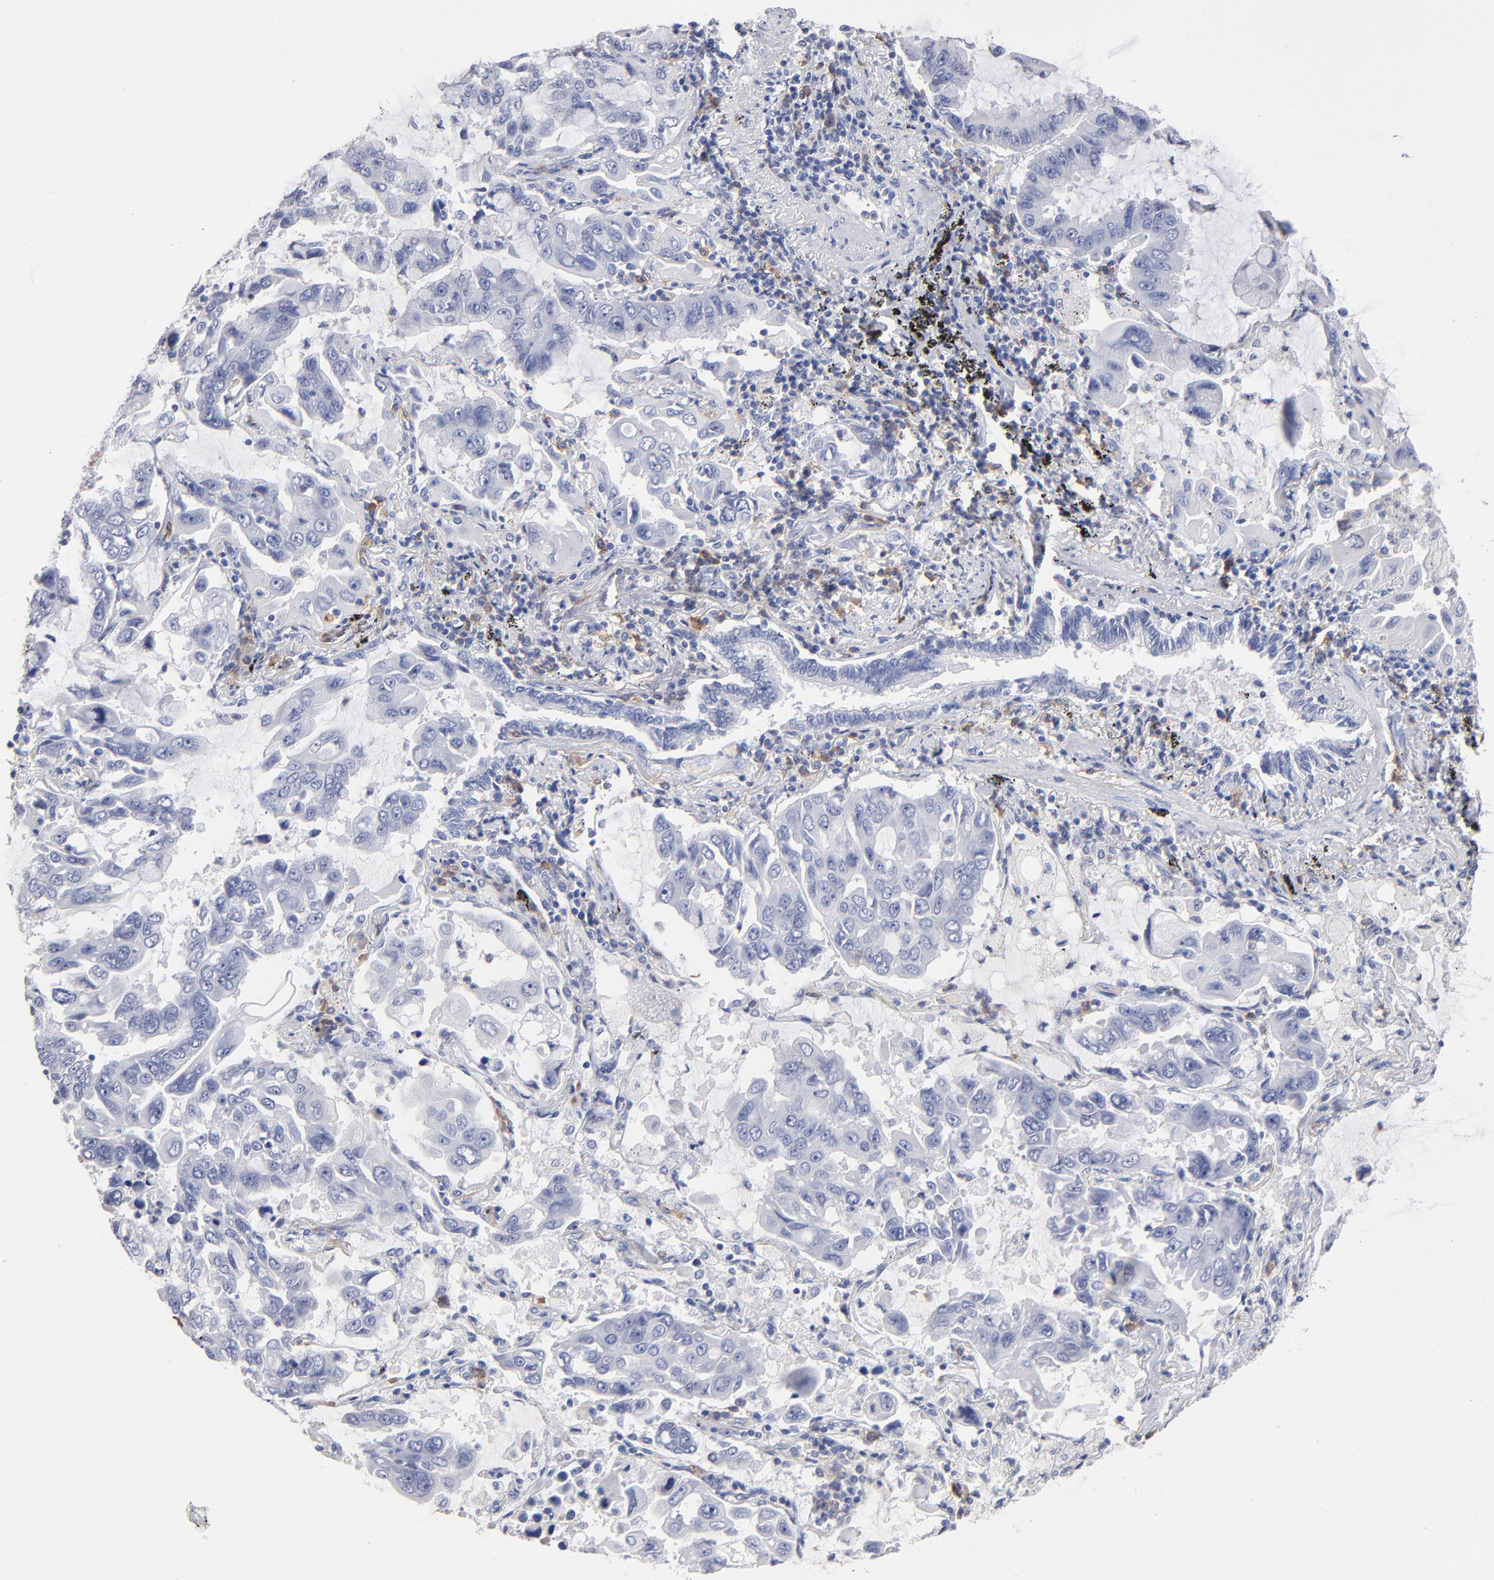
{"staining": {"intensity": "negative", "quantity": "none", "location": "none"}, "tissue": "lung cancer", "cell_type": "Tumor cells", "image_type": "cancer", "snomed": [{"axis": "morphology", "description": "Adenocarcinoma, NOS"}, {"axis": "topography", "description": "Lung"}], "caption": "Image shows no protein positivity in tumor cells of lung cancer (adenocarcinoma) tissue.", "gene": "LAT2", "patient": {"sex": "male", "age": 64}}